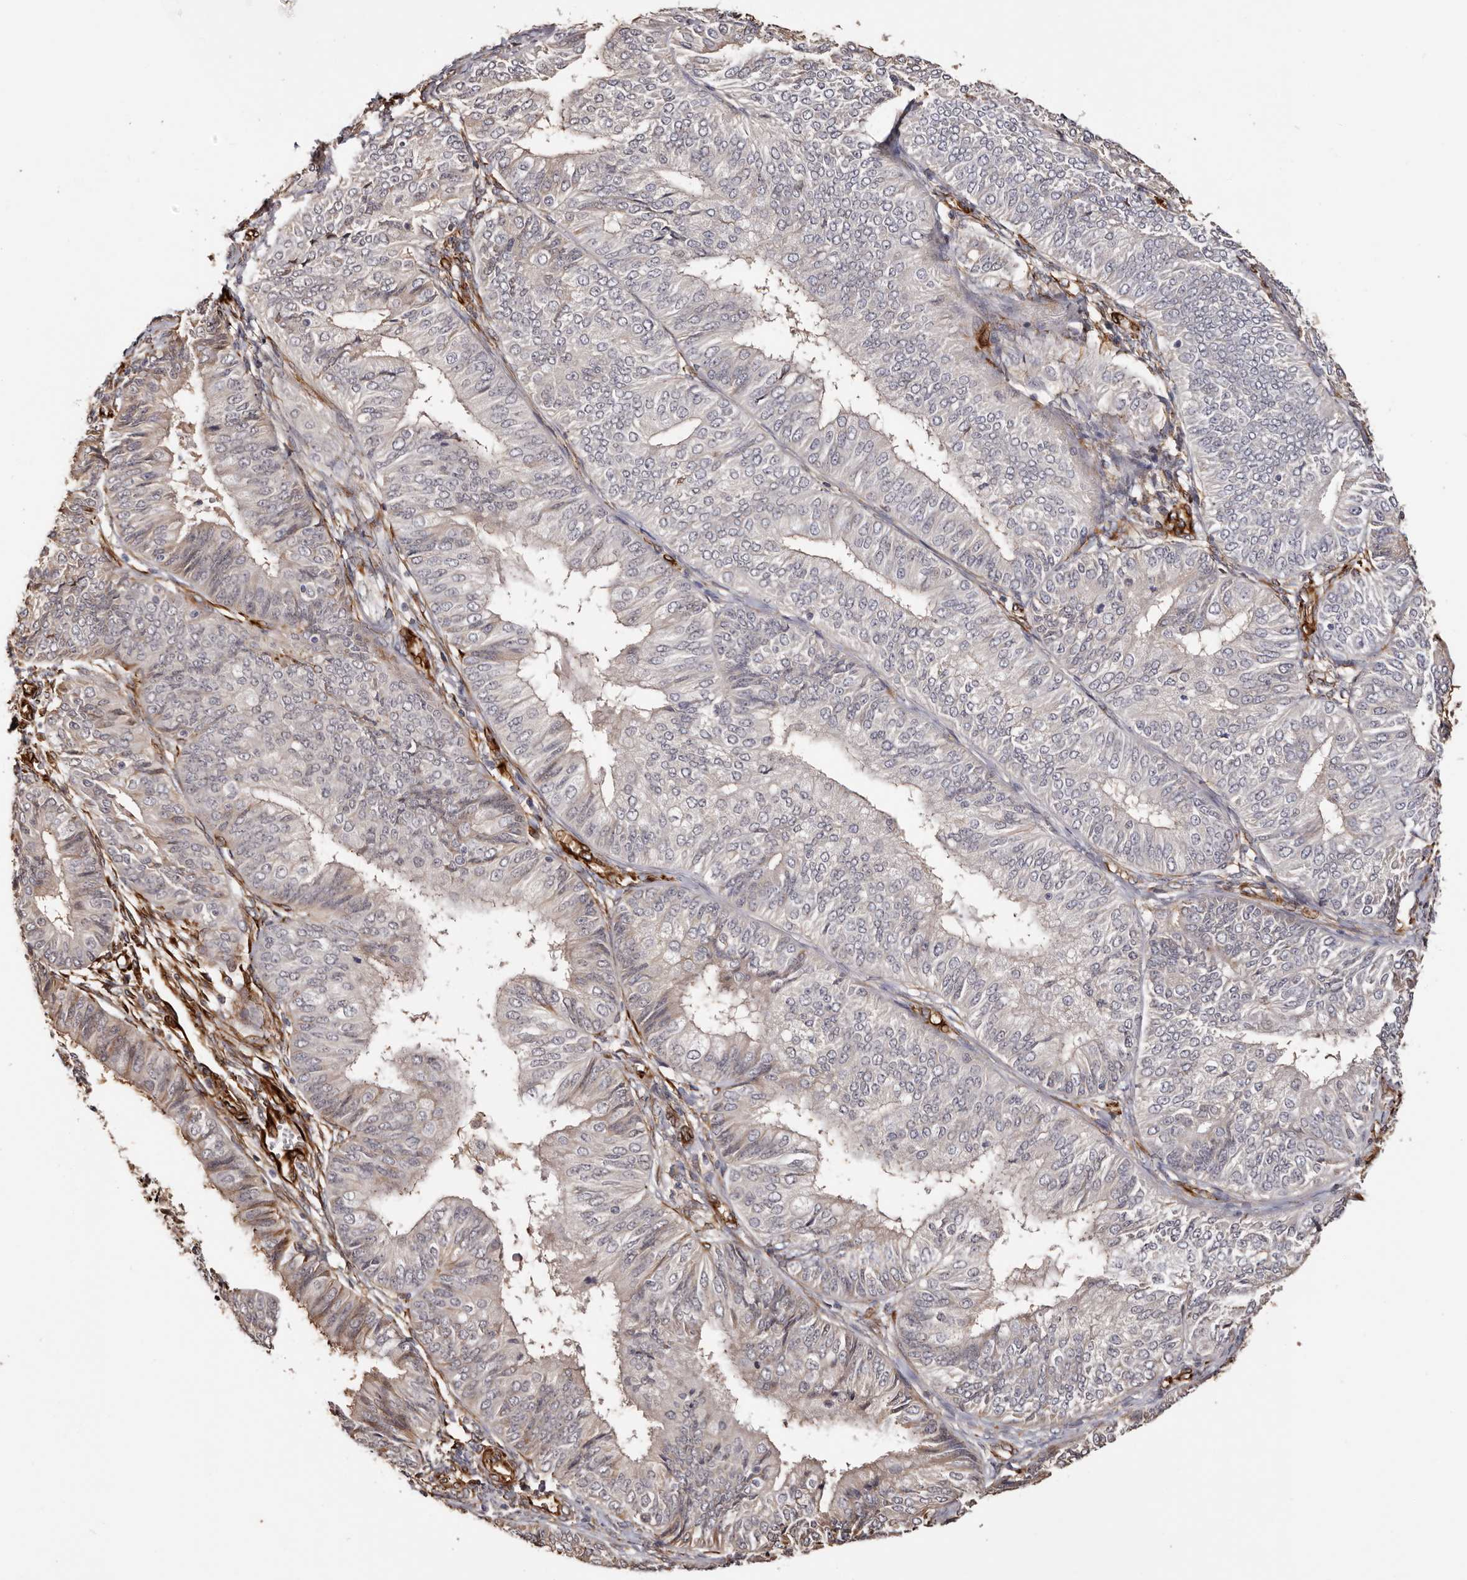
{"staining": {"intensity": "moderate", "quantity": "<25%", "location": "cytoplasmic/membranous"}, "tissue": "endometrial cancer", "cell_type": "Tumor cells", "image_type": "cancer", "snomed": [{"axis": "morphology", "description": "Adenocarcinoma, NOS"}, {"axis": "topography", "description": "Endometrium"}], "caption": "Brown immunohistochemical staining in endometrial adenocarcinoma displays moderate cytoplasmic/membranous expression in about <25% of tumor cells.", "gene": "ZNF557", "patient": {"sex": "female", "age": 58}}